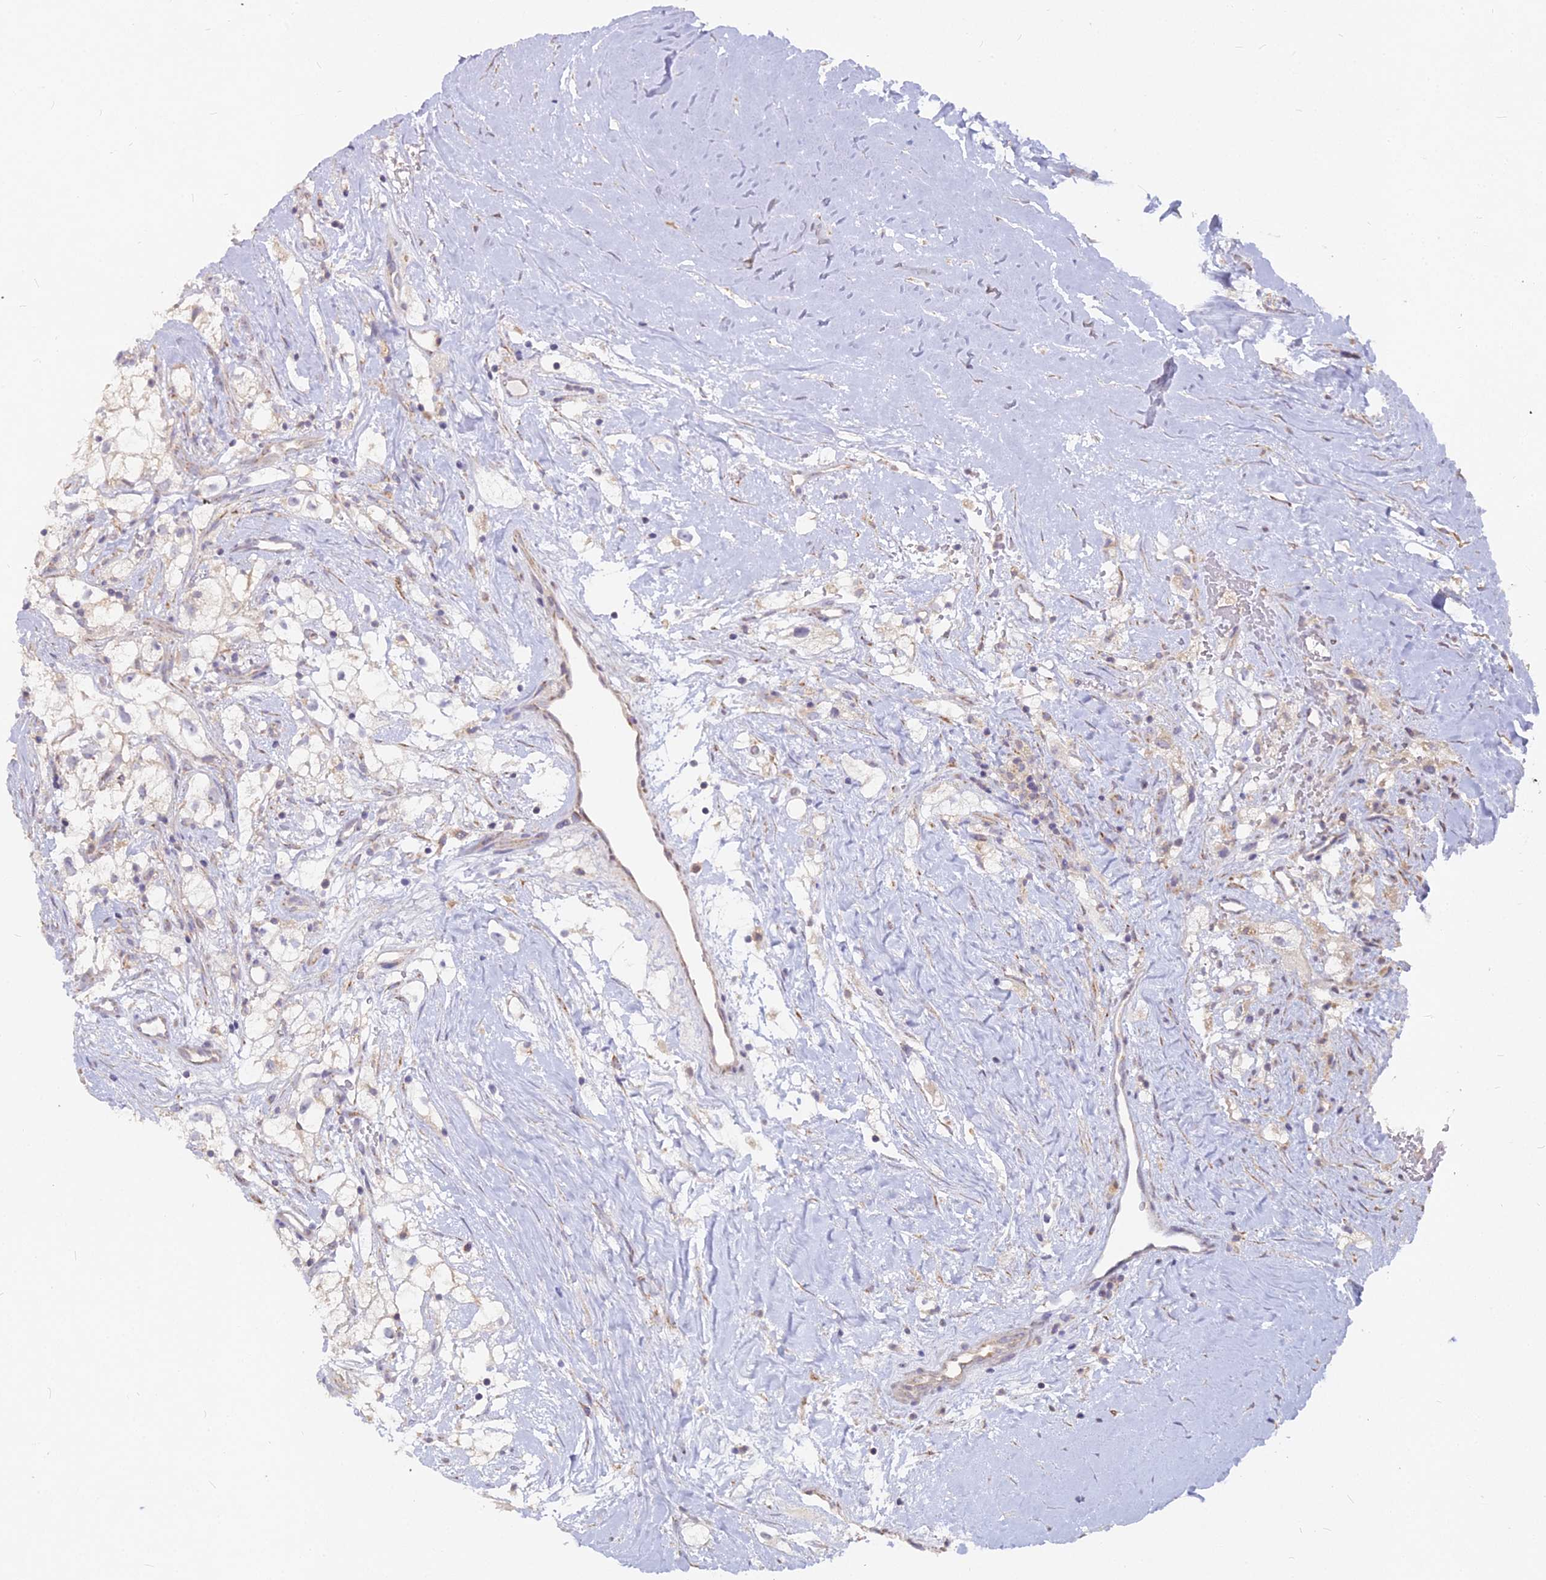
{"staining": {"intensity": "moderate", "quantity": "<25%", "location": "cytoplasmic/membranous"}, "tissue": "renal cancer", "cell_type": "Tumor cells", "image_type": "cancer", "snomed": [{"axis": "morphology", "description": "Adenocarcinoma, NOS"}, {"axis": "topography", "description": "Kidney"}], "caption": "Immunohistochemistry image of human renal cancer stained for a protein (brown), which reveals low levels of moderate cytoplasmic/membranous staining in approximately <25% of tumor cells.", "gene": "MICU2", "patient": {"sex": "male", "age": 59}}